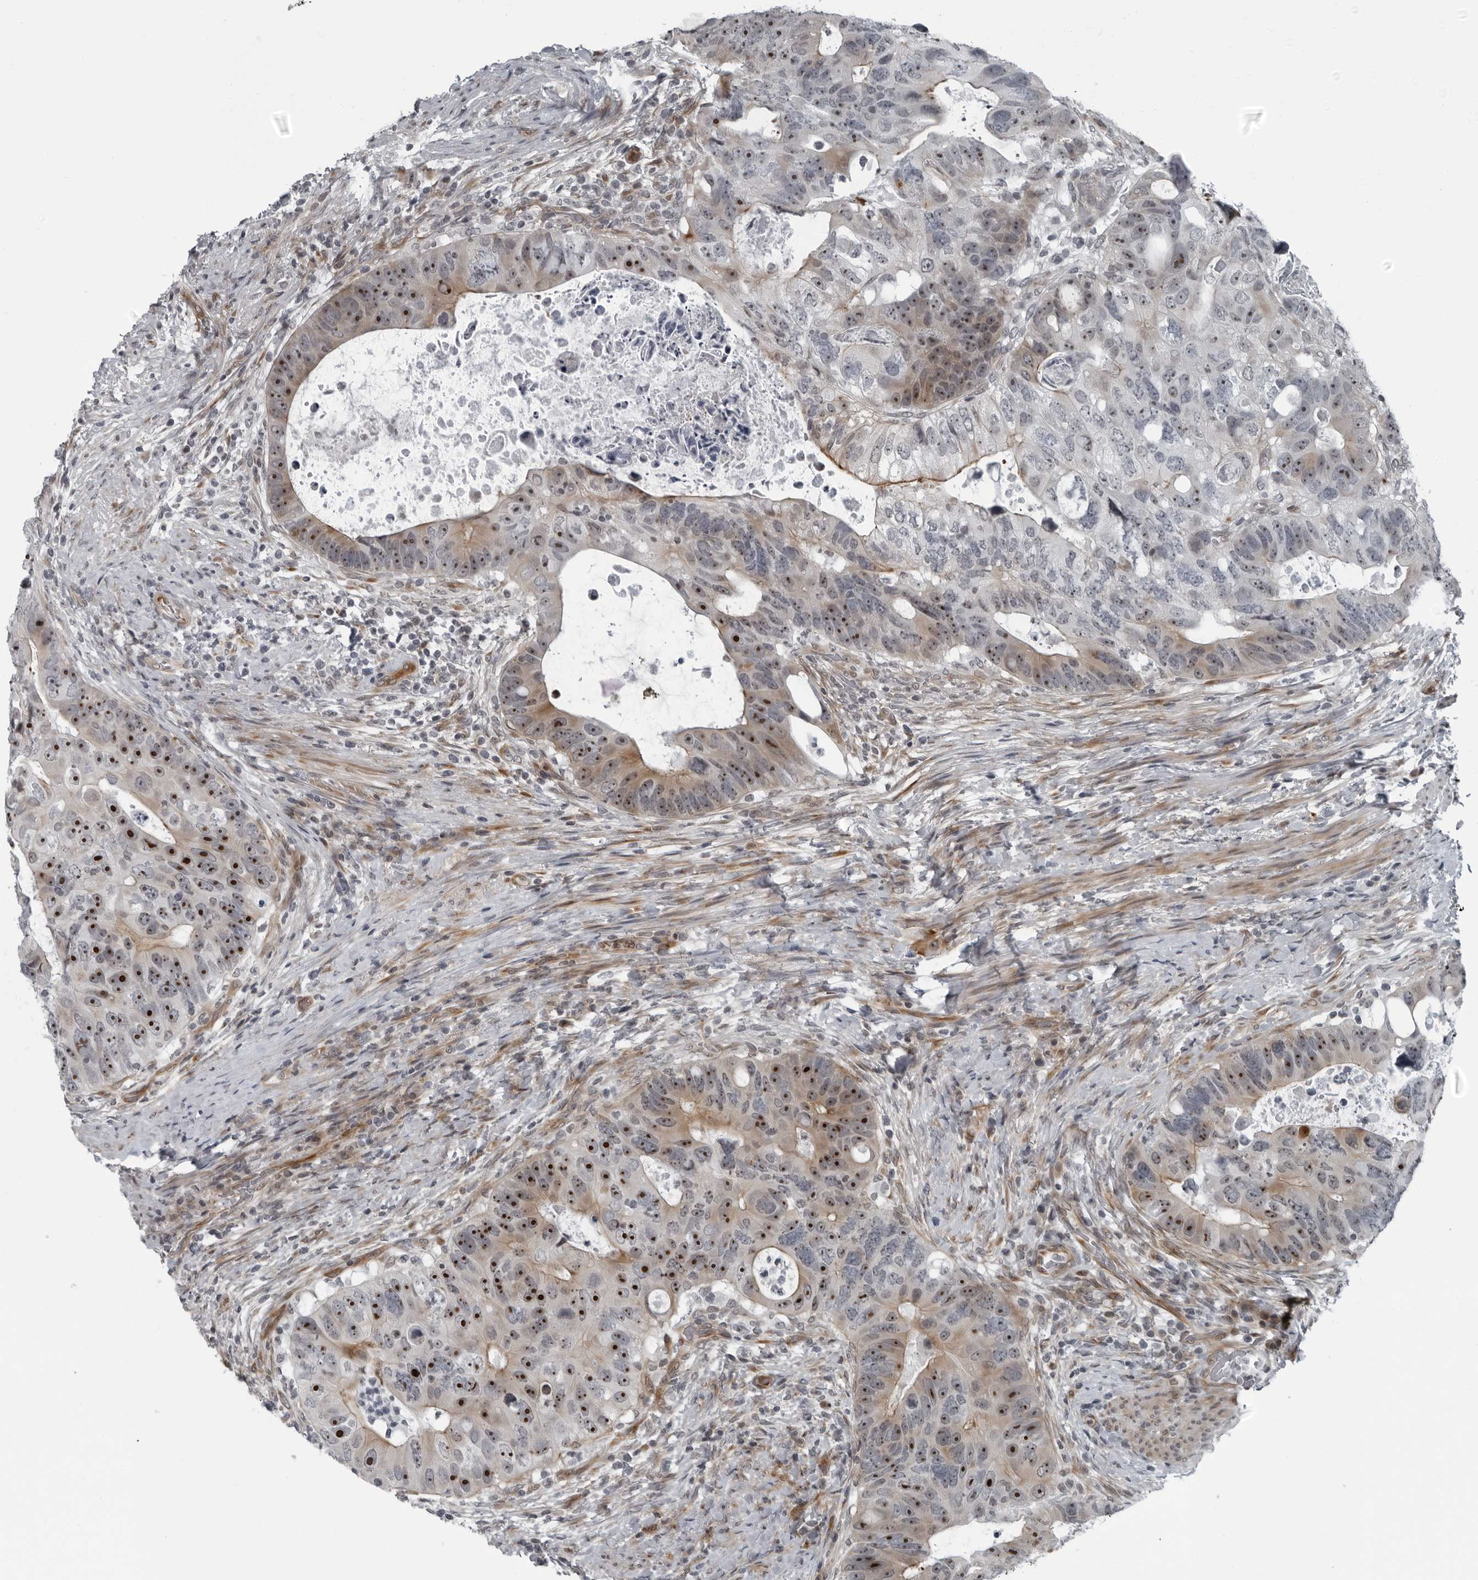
{"staining": {"intensity": "strong", "quantity": ">75%", "location": "cytoplasmic/membranous,nuclear"}, "tissue": "colorectal cancer", "cell_type": "Tumor cells", "image_type": "cancer", "snomed": [{"axis": "morphology", "description": "Adenocarcinoma, NOS"}, {"axis": "topography", "description": "Rectum"}], "caption": "Colorectal cancer (adenocarcinoma) stained with a protein marker displays strong staining in tumor cells.", "gene": "FAM102B", "patient": {"sex": "male", "age": 59}}